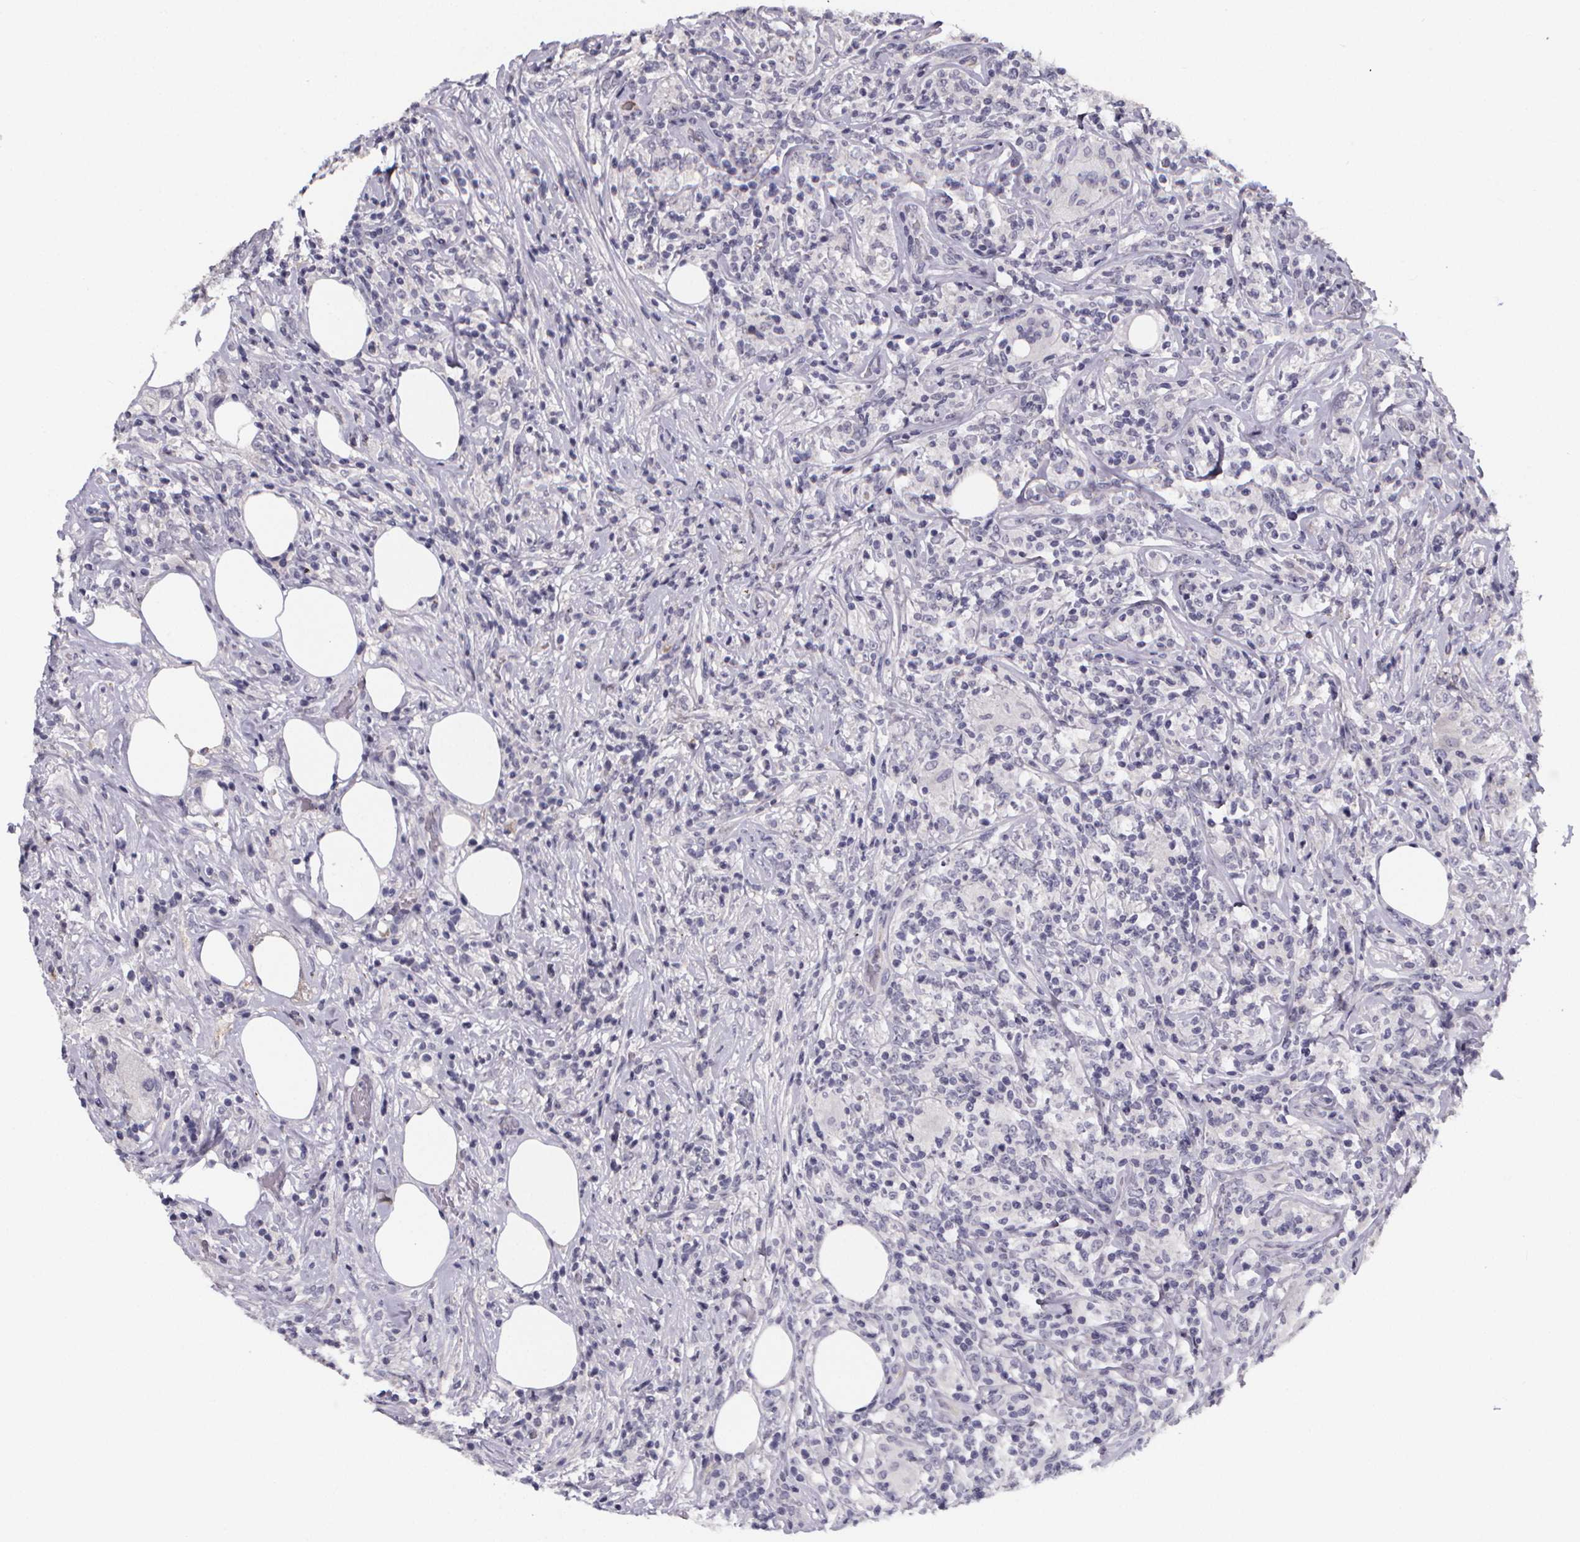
{"staining": {"intensity": "negative", "quantity": "none", "location": "none"}, "tissue": "lymphoma", "cell_type": "Tumor cells", "image_type": "cancer", "snomed": [{"axis": "morphology", "description": "Malignant lymphoma, non-Hodgkin's type, High grade"}, {"axis": "topography", "description": "Lymph node"}], "caption": "Protein analysis of malignant lymphoma, non-Hodgkin's type (high-grade) exhibits no significant expression in tumor cells.", "gene": "AGT", "patient": {"sex": "female", "age": 84}}